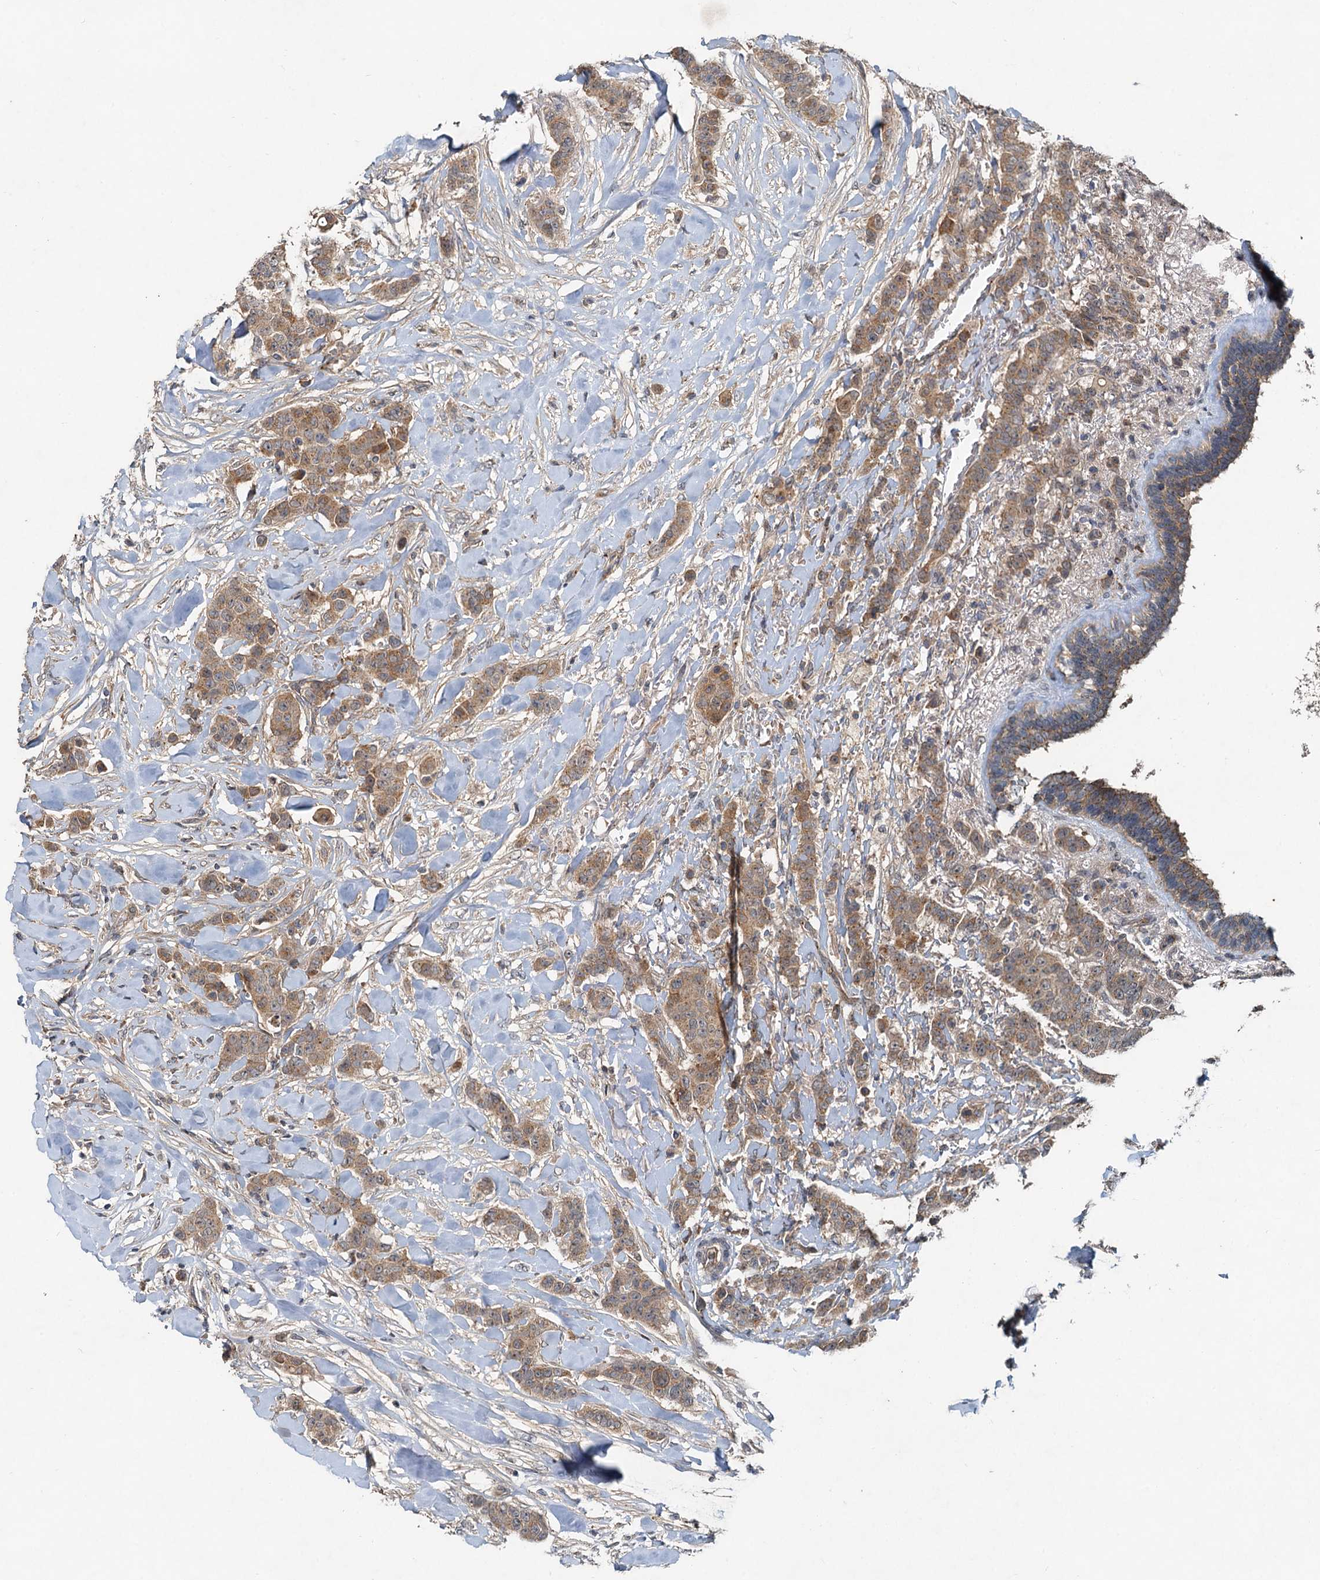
{"staining": {"intensity": "moderate", "quantity": ">75%", "location": "cytoplasmic/membranous"}, "tissue": "breast cancer", "cell_type": "Tumor cells", "image_type": "cancer", "snomed": [{"axis": "morphology", "description": "Duct carcinoma"}, {"axis": "topography", "description": "Breast"}], "caption": "This is a micrograph of IHC staining of infiltrating ductal carcinoma (breast), which shows moderate positivity in the cytoplasmic/membranous of tumor cells.", "gene": "CEP68", "patient": {"sex": "female", "age": 40}}